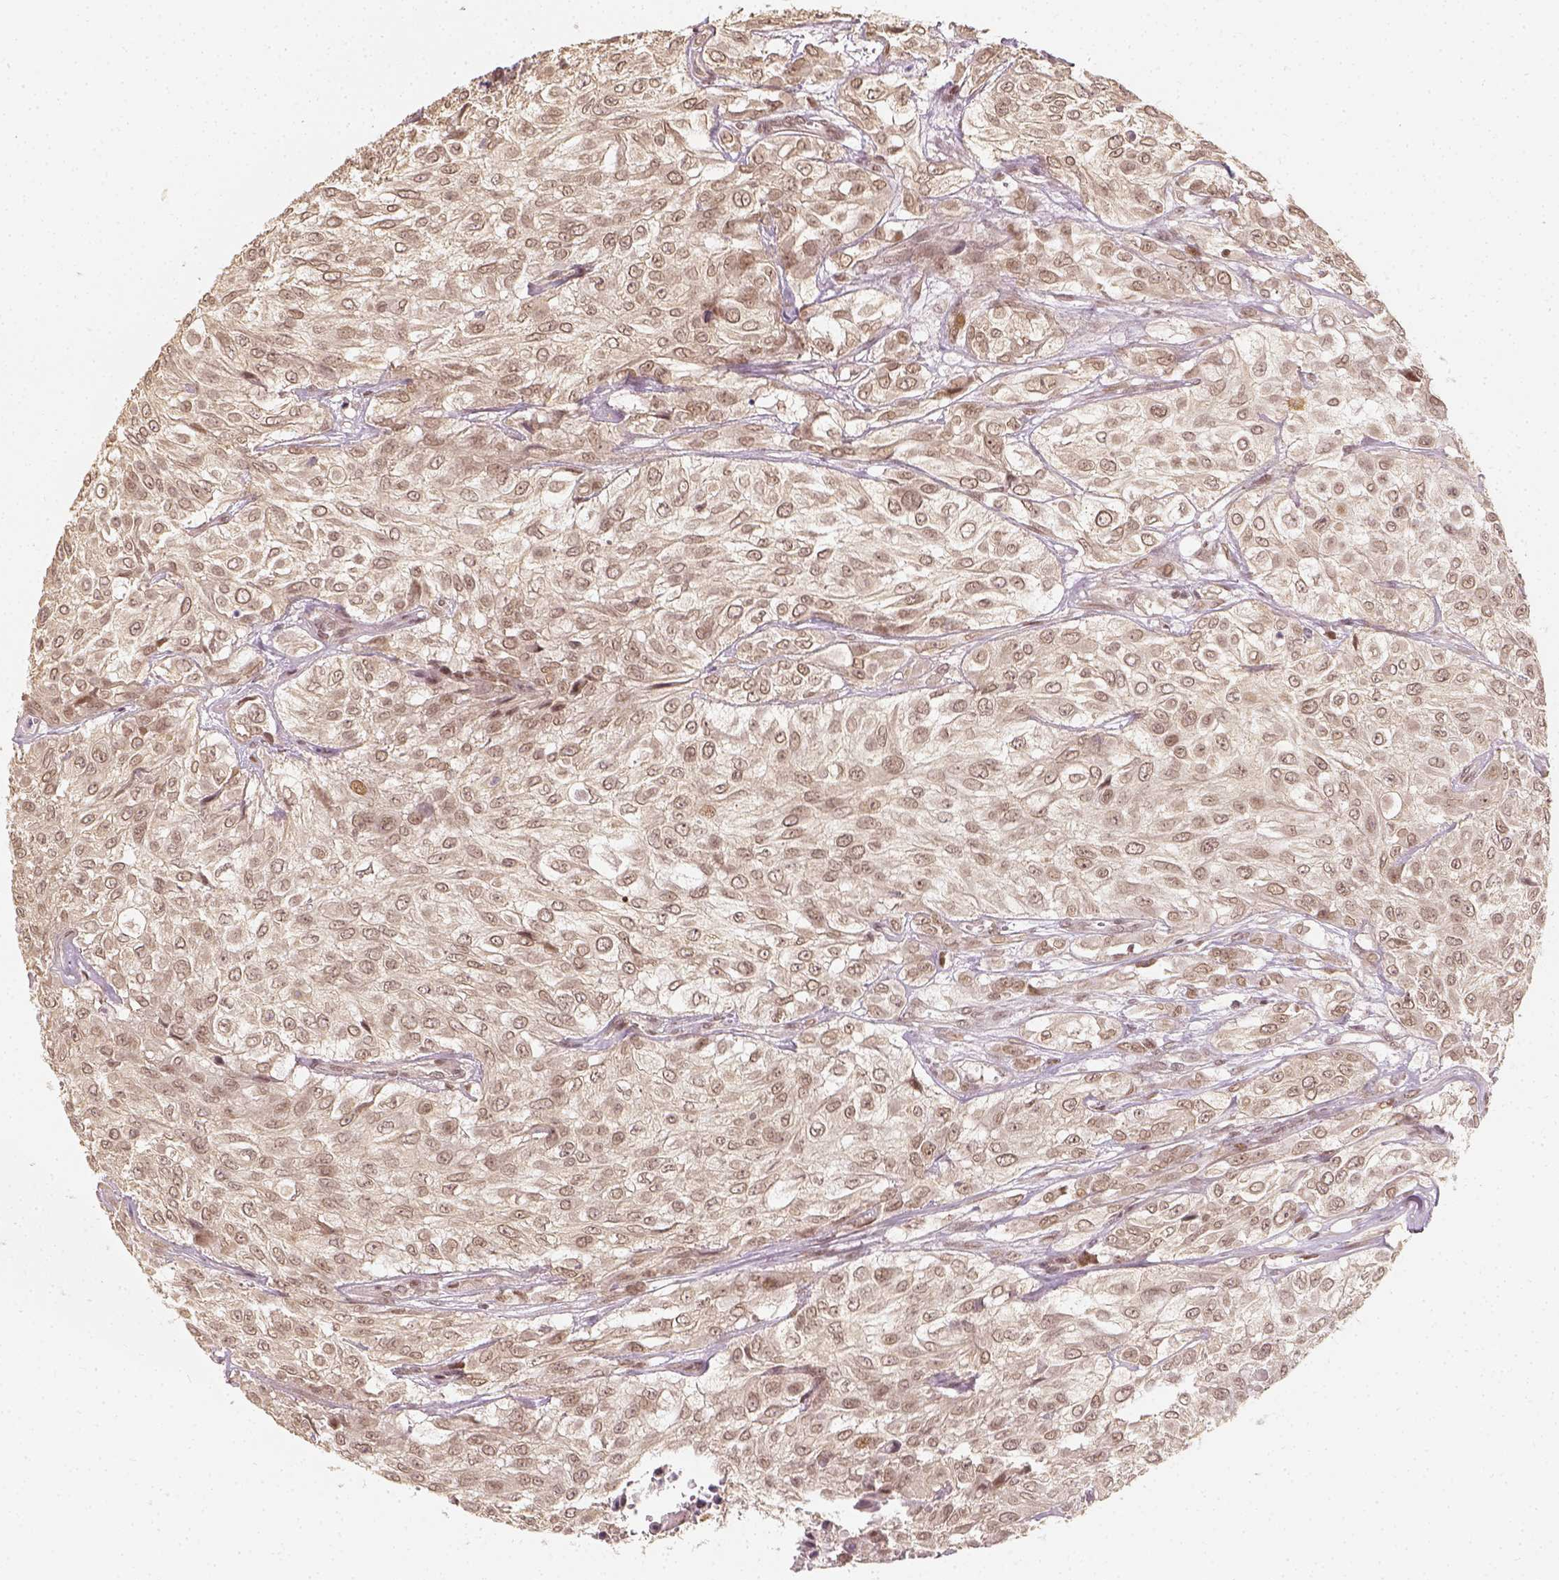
{"staining": {"intensity": "weak", "quantity": ">75%", "location": "nuclear"}, "tissue": "urothelial cancer", "cell_type": "Tumor cells", "image_type": "cancer", "snomed": [{"axis": "morphology", "description": "Urothelial carcinoma, High grade"}, {"axis": "topography", "description": "Urinary bladder"}], "caption": "This micrograph displays IHC staining of human urothelial cancer, with low weak nuclear positivity in about >75% of tumor cells.", "gene": "ZMAT3", "patient": {"sex": "male", "age": 57}}